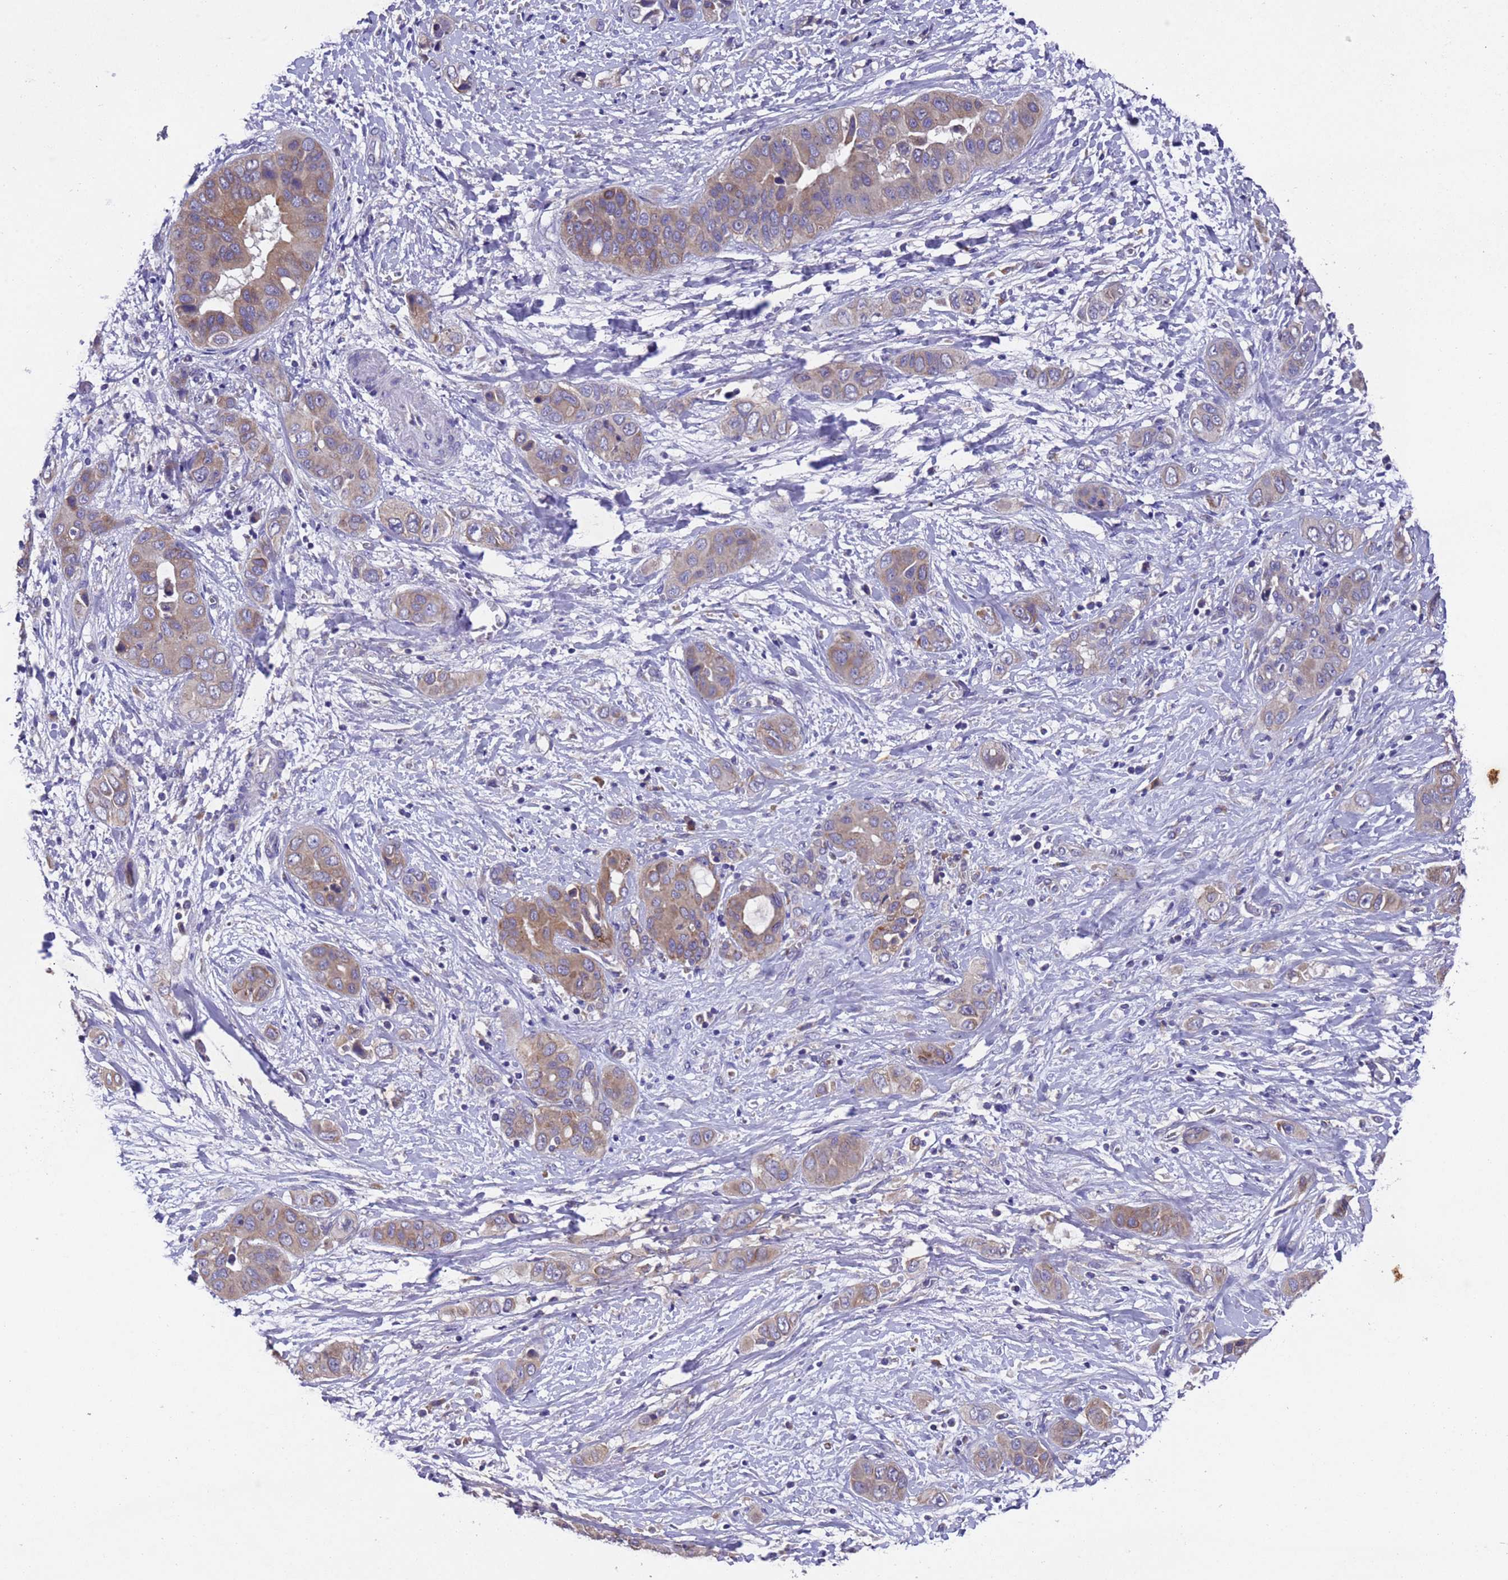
{"staining": {"intensity": "weak", "quantity": "25%-75%", "location": "cytoplasmic/membranous"}, "tissue": "liver cancer", "cell_type": "Tumor cells", "image_type": "cancer", "snomed": [{"axis": "morphology", "description": "Cholangiocarcinoma"}, {"axis": "topography", "description": "Liver"}], "caption": "Immunohistochemistry (IHC) (DAB) staining of human liver cancer demonstrates weak cytoplasmic/membranous protein staining in about 25%-75% of tumor cells.", "gene": "DCAF12L2", "patient": {"sex": "female", "age": 52}}